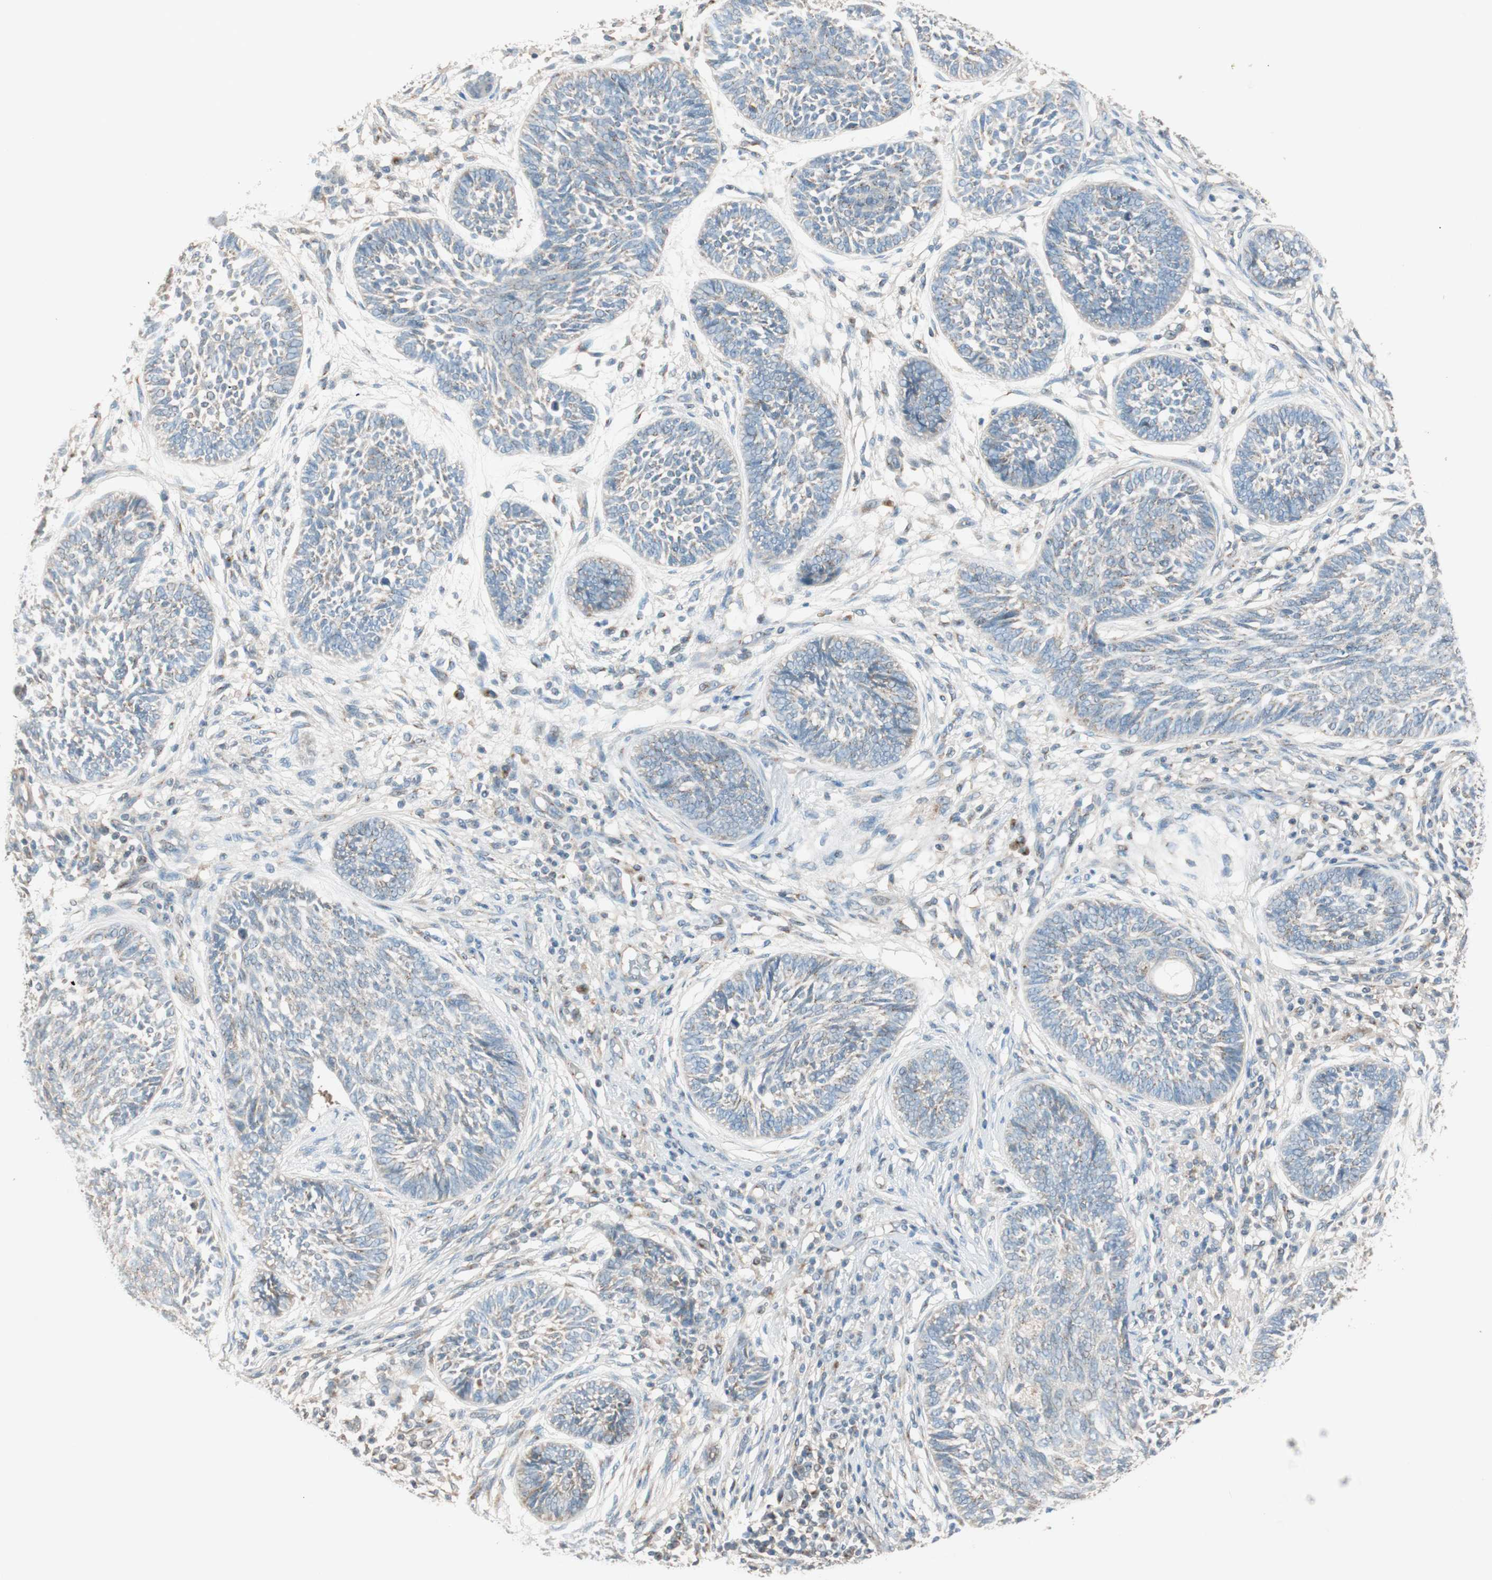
{"staining": {"intensity": "weak", "quantity": "25%-75%", "location": "cytoplasmic/membranous"}, "tissue": "skin cancer", "cell_type": "Tumor cells", "image_type": "cancer", "snomed": [{"axis": "morphology", "description": "Papilloma, NOS"}, {"axis": "morphology", "description": "Basal cell carcinoma"}, {"axis": "topography", "description": "Skin"}], "caption": "The photomicrograph demonstrates immunohistochemical staining of skin papilloma. There is weak cytoplasmic/membranous positivity is seen in about 25%-75% of tumor cells.", "gene": "SEC16A", "patient": {"sex": "male", "age": 87}}